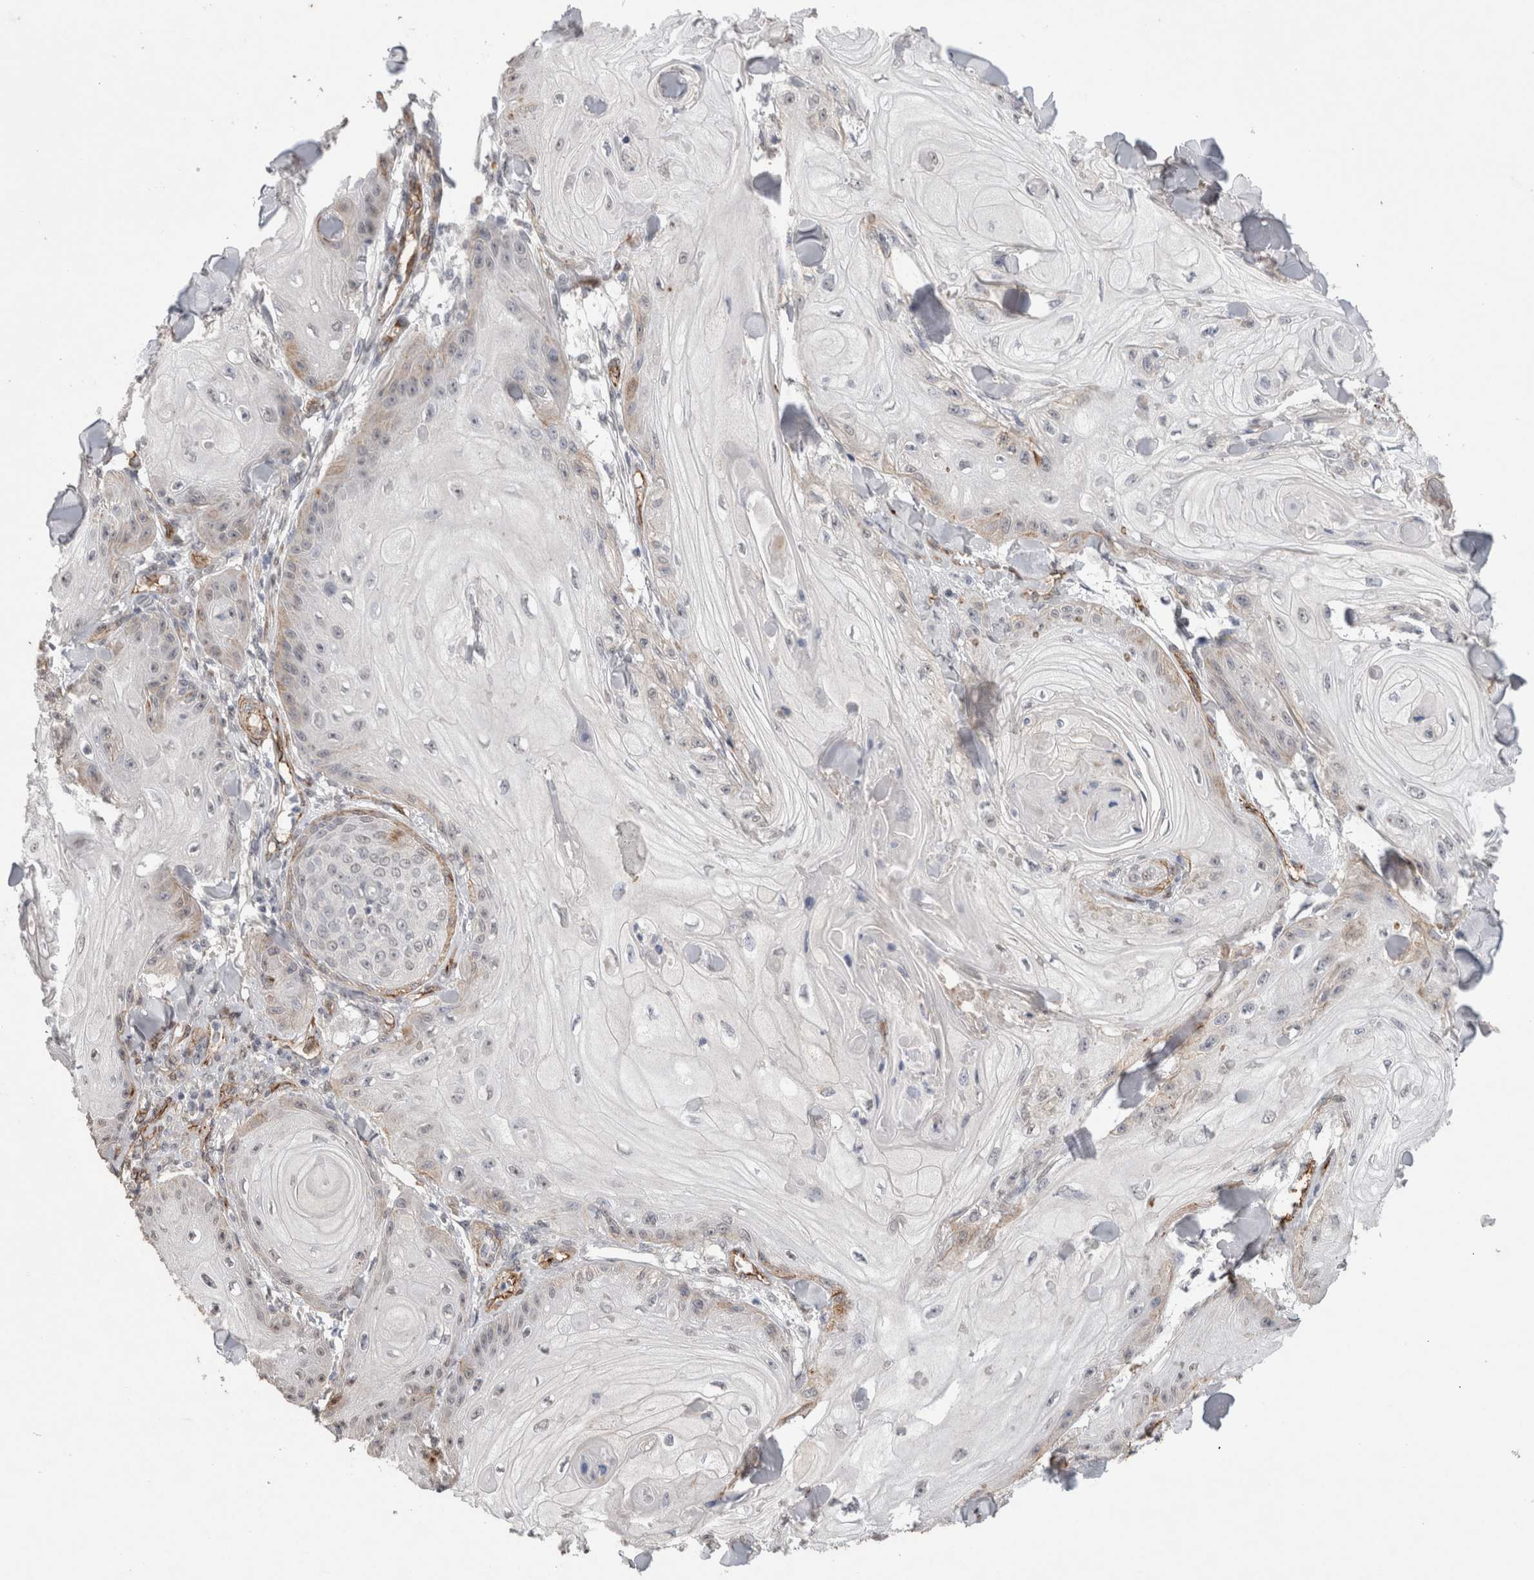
{"staining": {"intensity": "negative", "quantity": "none", "location": "none"}, "tissue": "skin cancer", "cell_type": "Tumor cells", "image_type": "cancer", "snomed": [{"axis": "morphology", "description": "Squamous cell carcinoma, NOS"}, {"axis": "topography", "description": "Skin"}], "caption": "Immunohistochemistry photomicrograph of human skin cancer stained for a protein (brown), which shows no expression in tumor cells.", "gene": "CDH13", "patient": {"sex": "male", "age": 74}}